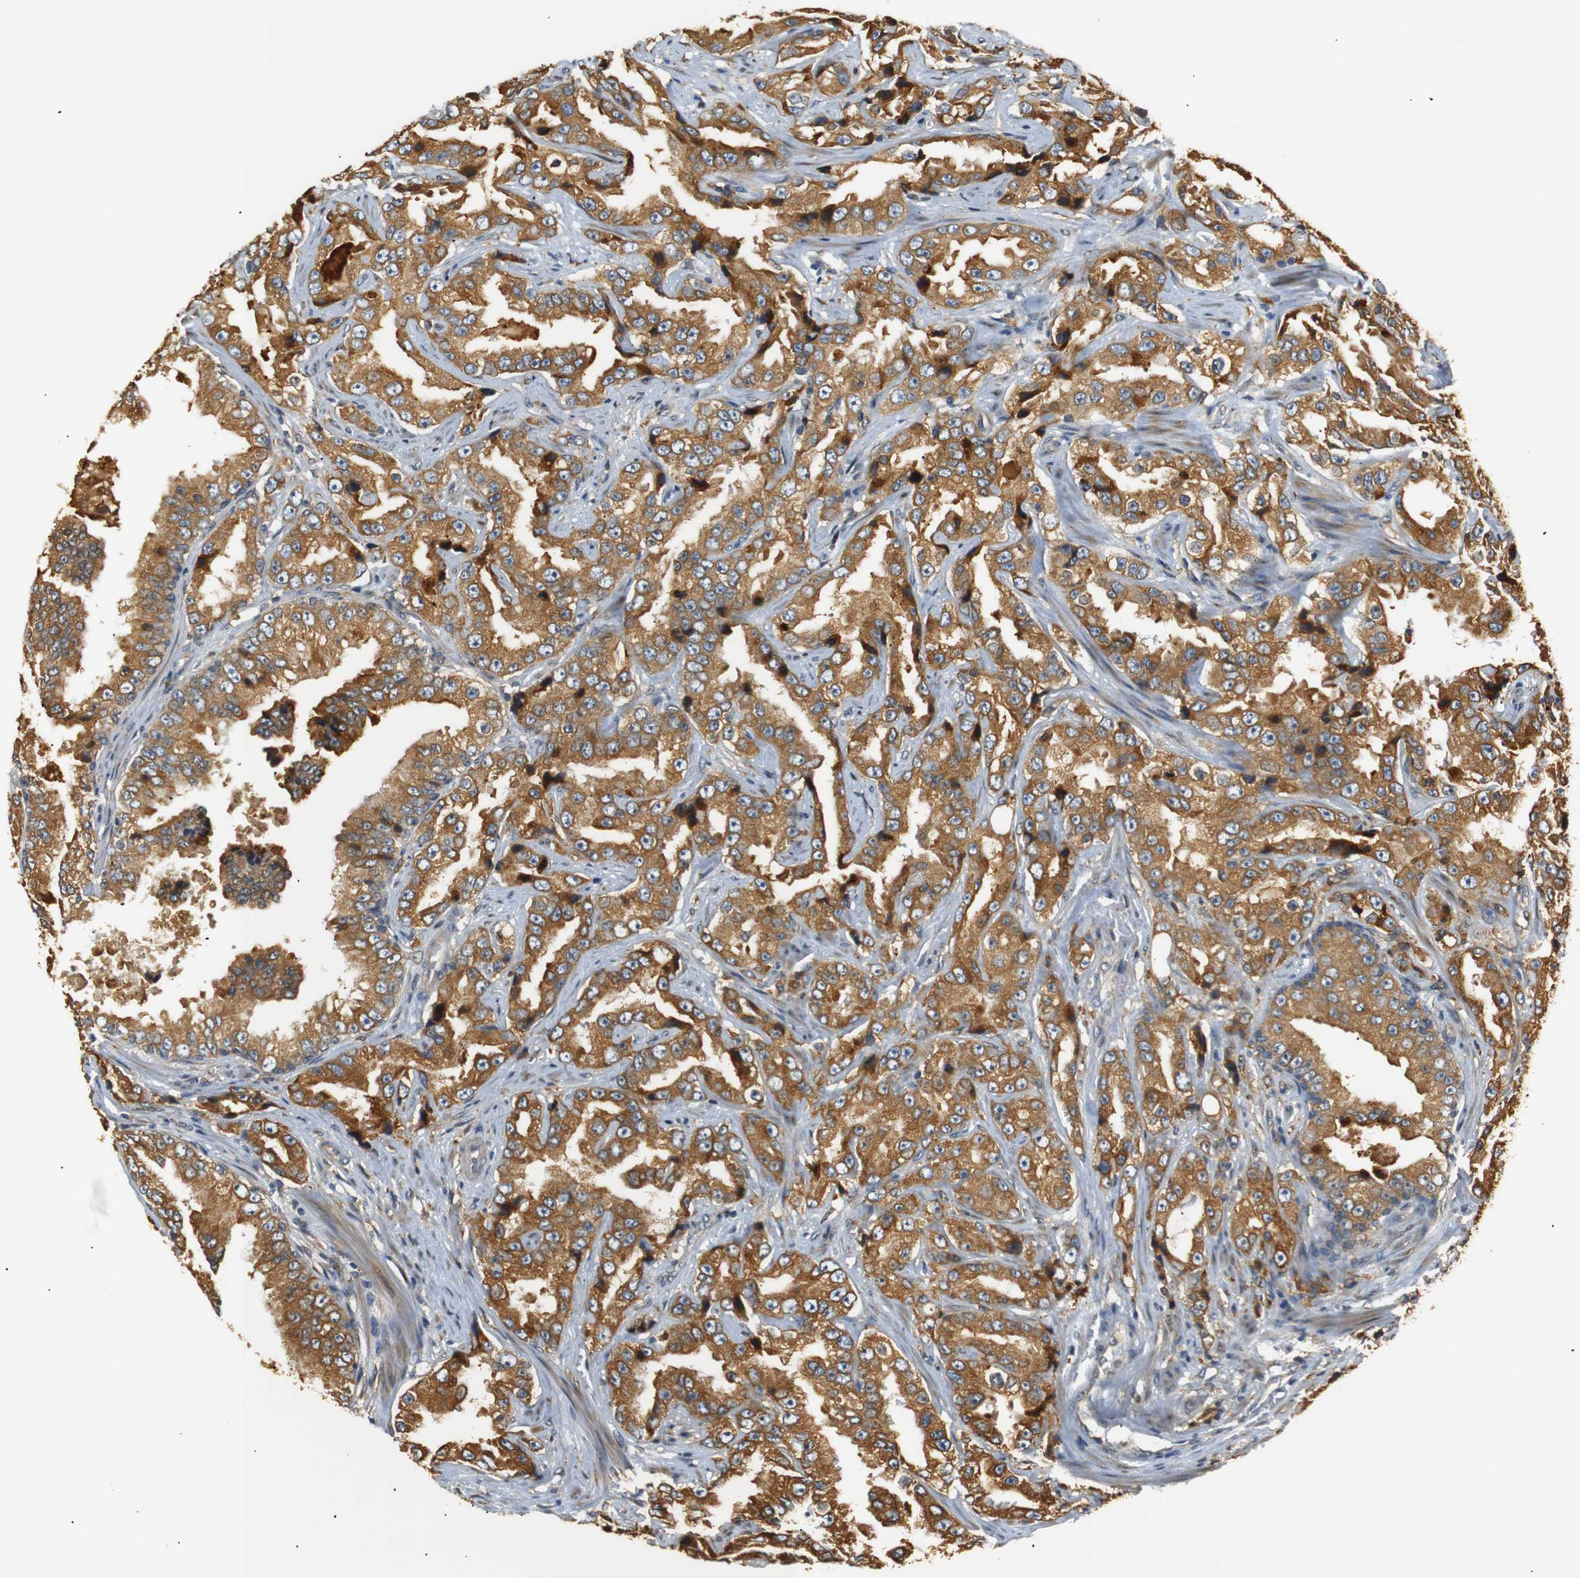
{"staining": {"intensity": "moderate", "quantity": ">75%", "location": "cytoplasmic/membranous"}, "tissue": "prostate cancer", "cell_type": "Tumor cells", "image_type": "cancer", "snomed": [{"axis": "morphology", "description": "Adenocarcinoma, High grade"}, {"axis": "topography", "description": "Prostate"}], "caption": "Prostate adenocarcinoma (high-grade) was stained to show a protein in brown. There is medium levels of moderate cytoplasmic/membranous positivity in approximately >75% of tumor cells. (Brightfield microscopy of DAB IHC at high magnification).", "gene": "TMED2", "patient": {"sex": "male", "age": 73}}